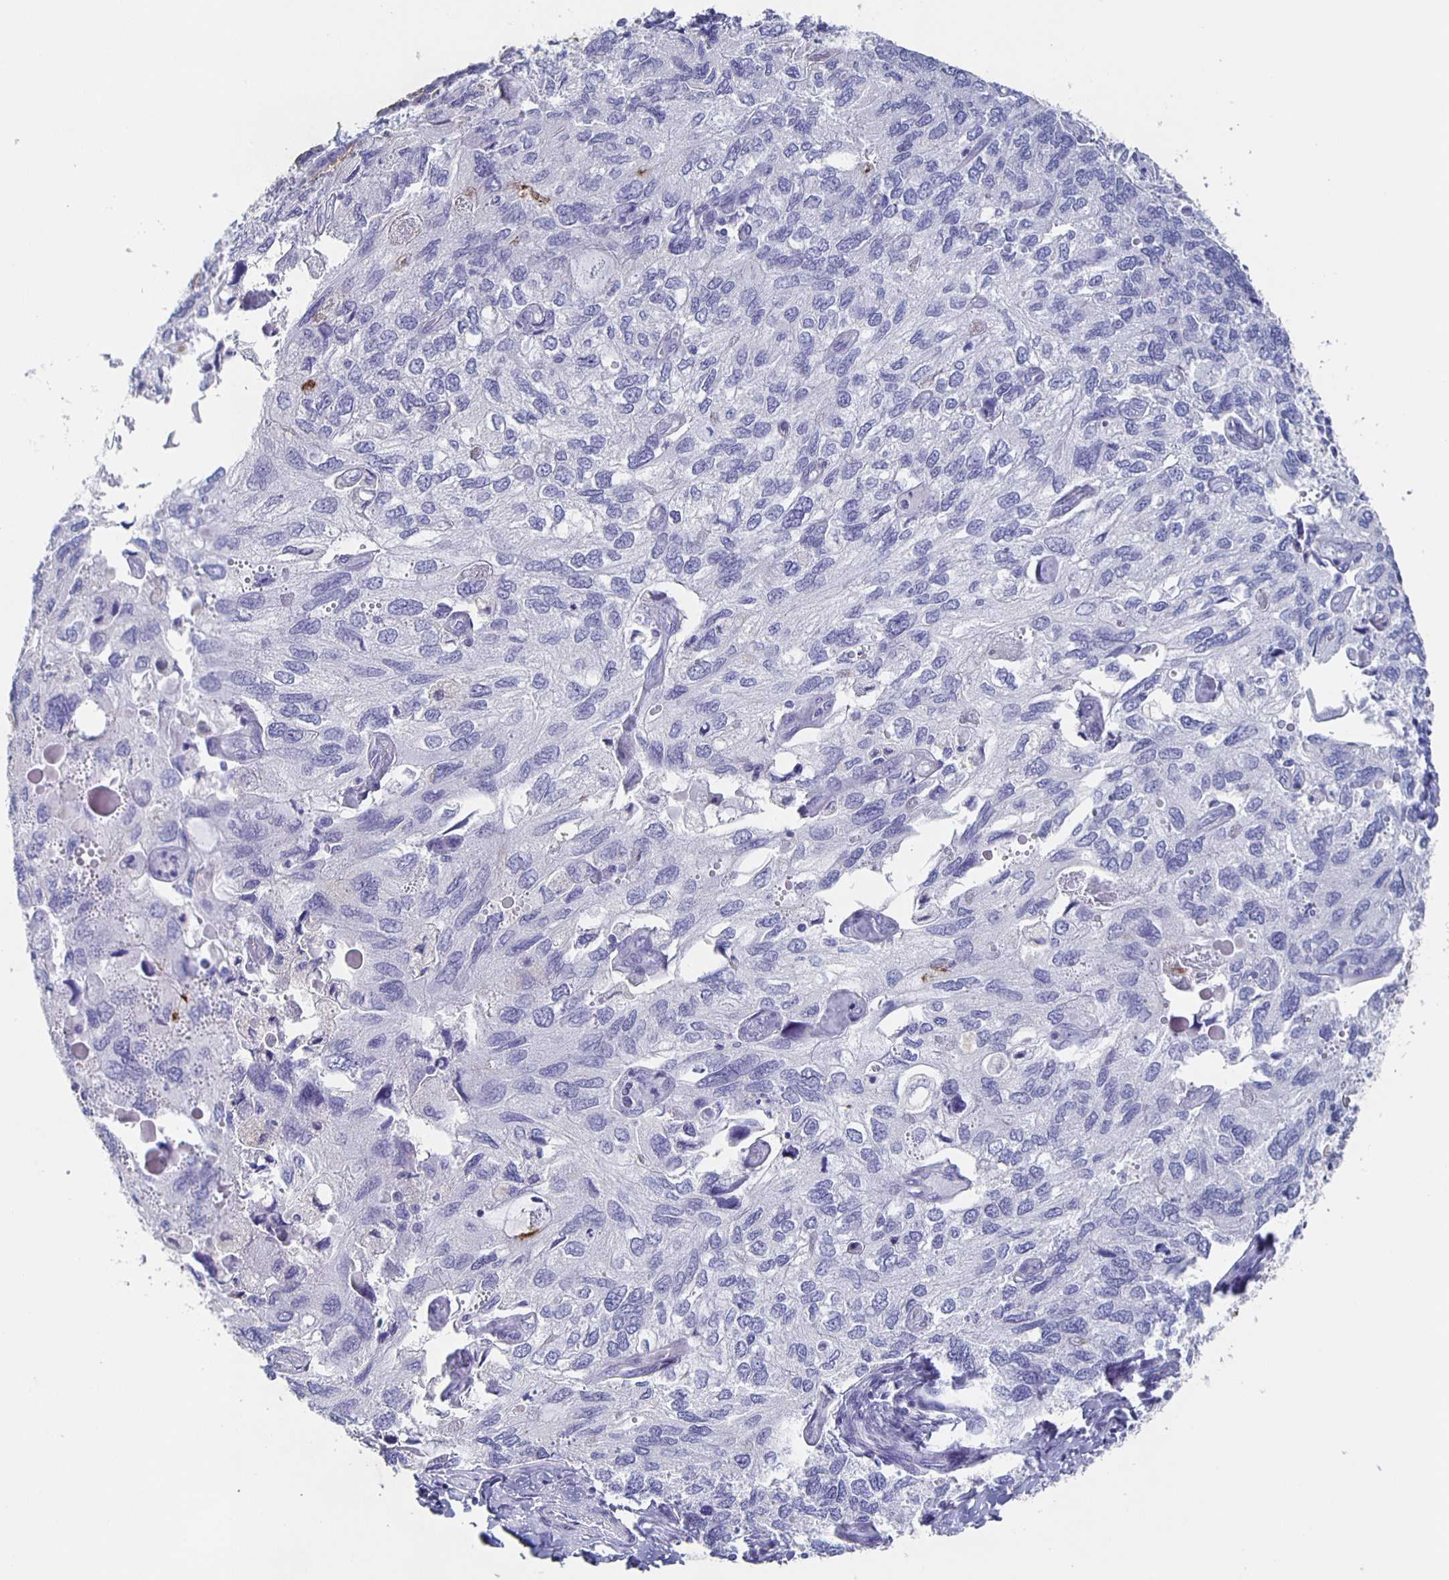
{"staining": {"intensity": "moderate", "quantity": "<25%", "location": "cytoplasmic/membranous"}, "tissue": "endometrial cancer", "cell_type": "Tumor cells", "image_type": "cancer", "snomed": [{"axis": "morphology", "description": "Carcinoma, NOS"}, {"axis": "topography", "description": "Uterus"}], "caption": "Carcinoma (endometrial) tissue reveals moderate cytoplasmic/membranous positivity in approximately <25% of tumor cells", "gene": "SLC34A2", "patient": {"sex": "female", "age": 76}}